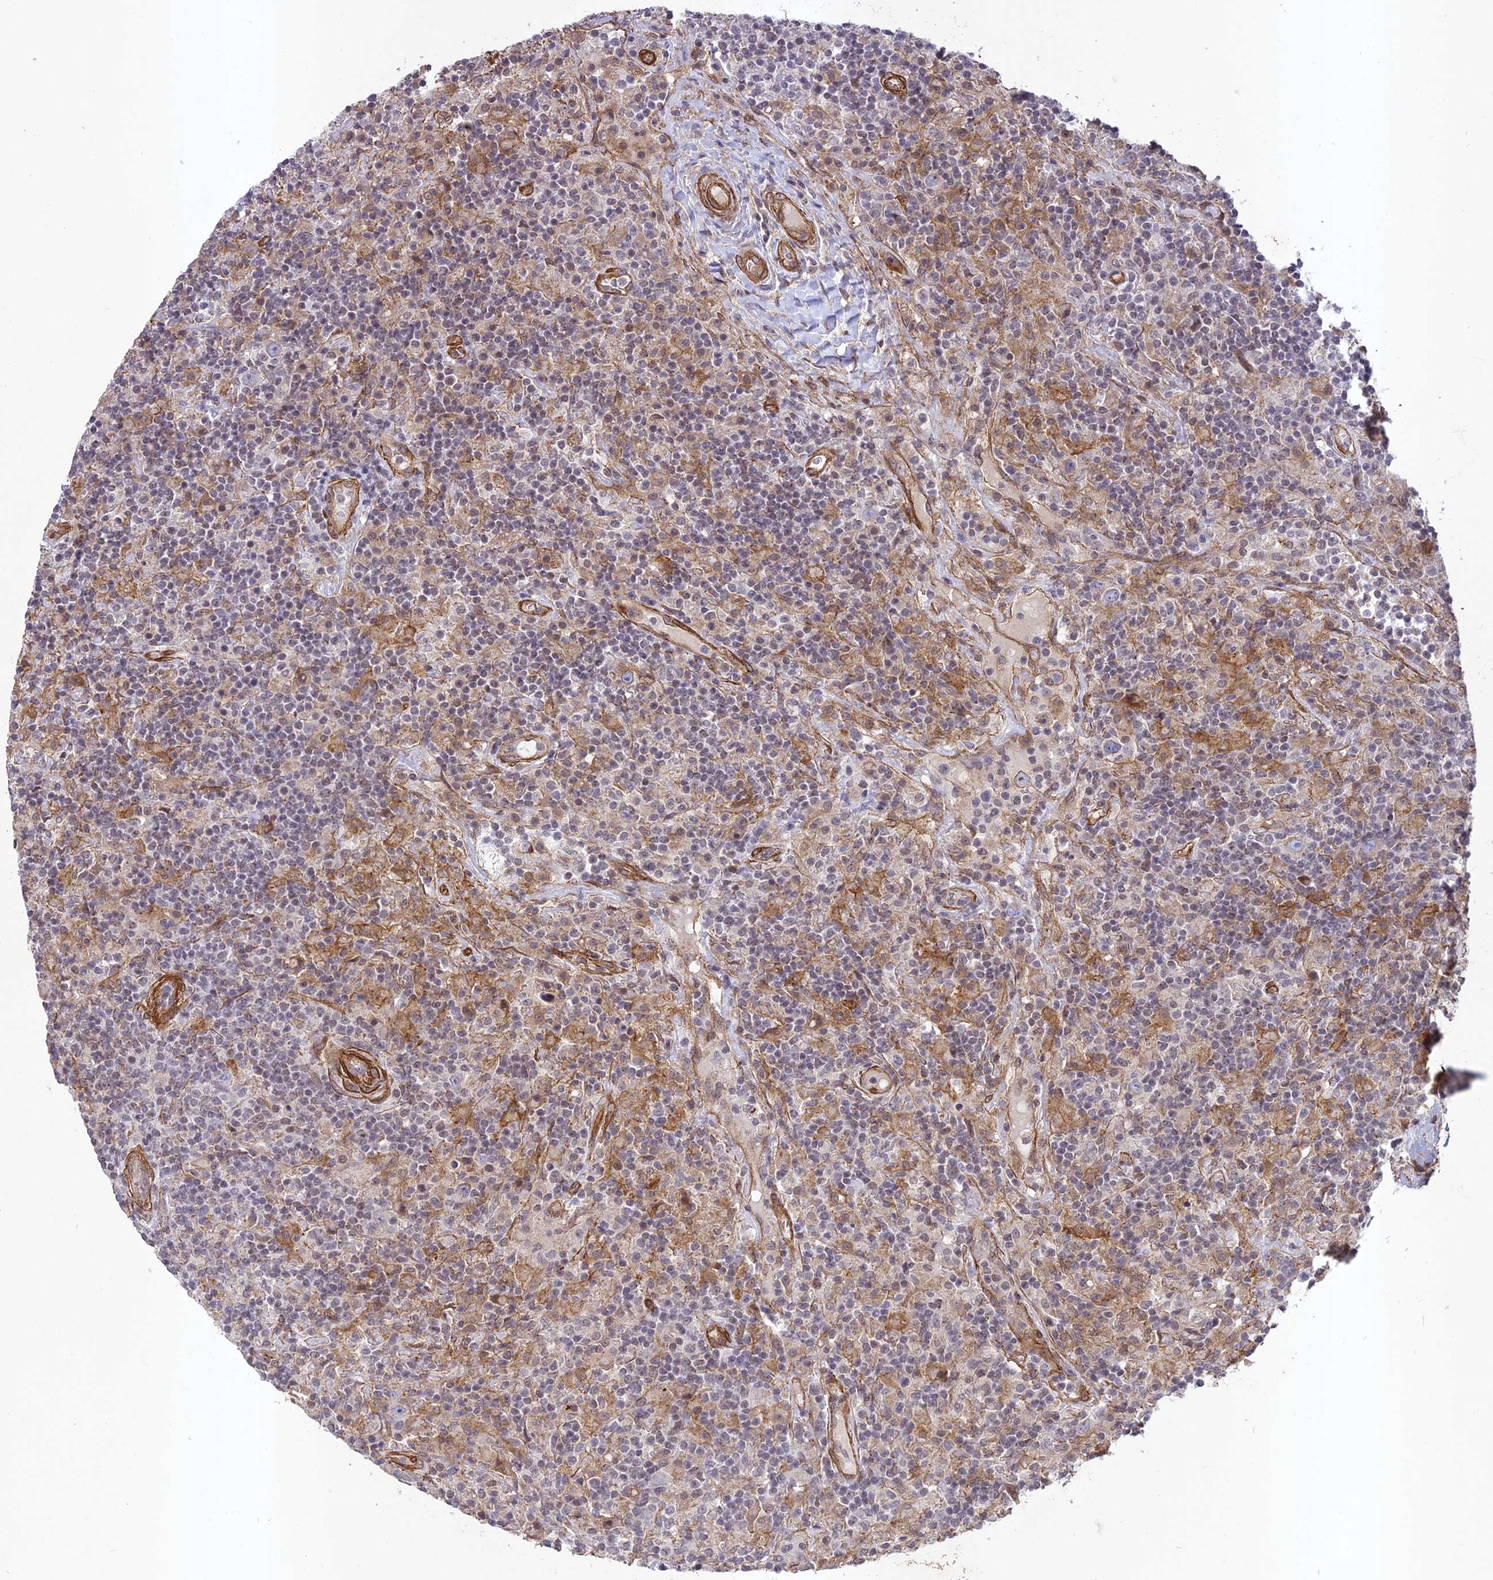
{"staining": {"intensity": "negative", "quantity": "none", "location": "none"}, "tissue": "lymphoma", "cell_type": "Tumor cells", "image_type": "cancer", "snomed": [{"axis": "morphology", "description": "Hodgkin's disease, NOS"}, {"axis": "topography", "description": "Lymph node"}], "caption": "Tumor cells show no significant protein positivity in Hodgkin's disease.", "gene": "TNS1", "patient": {"sex": "male", "age": 70}}